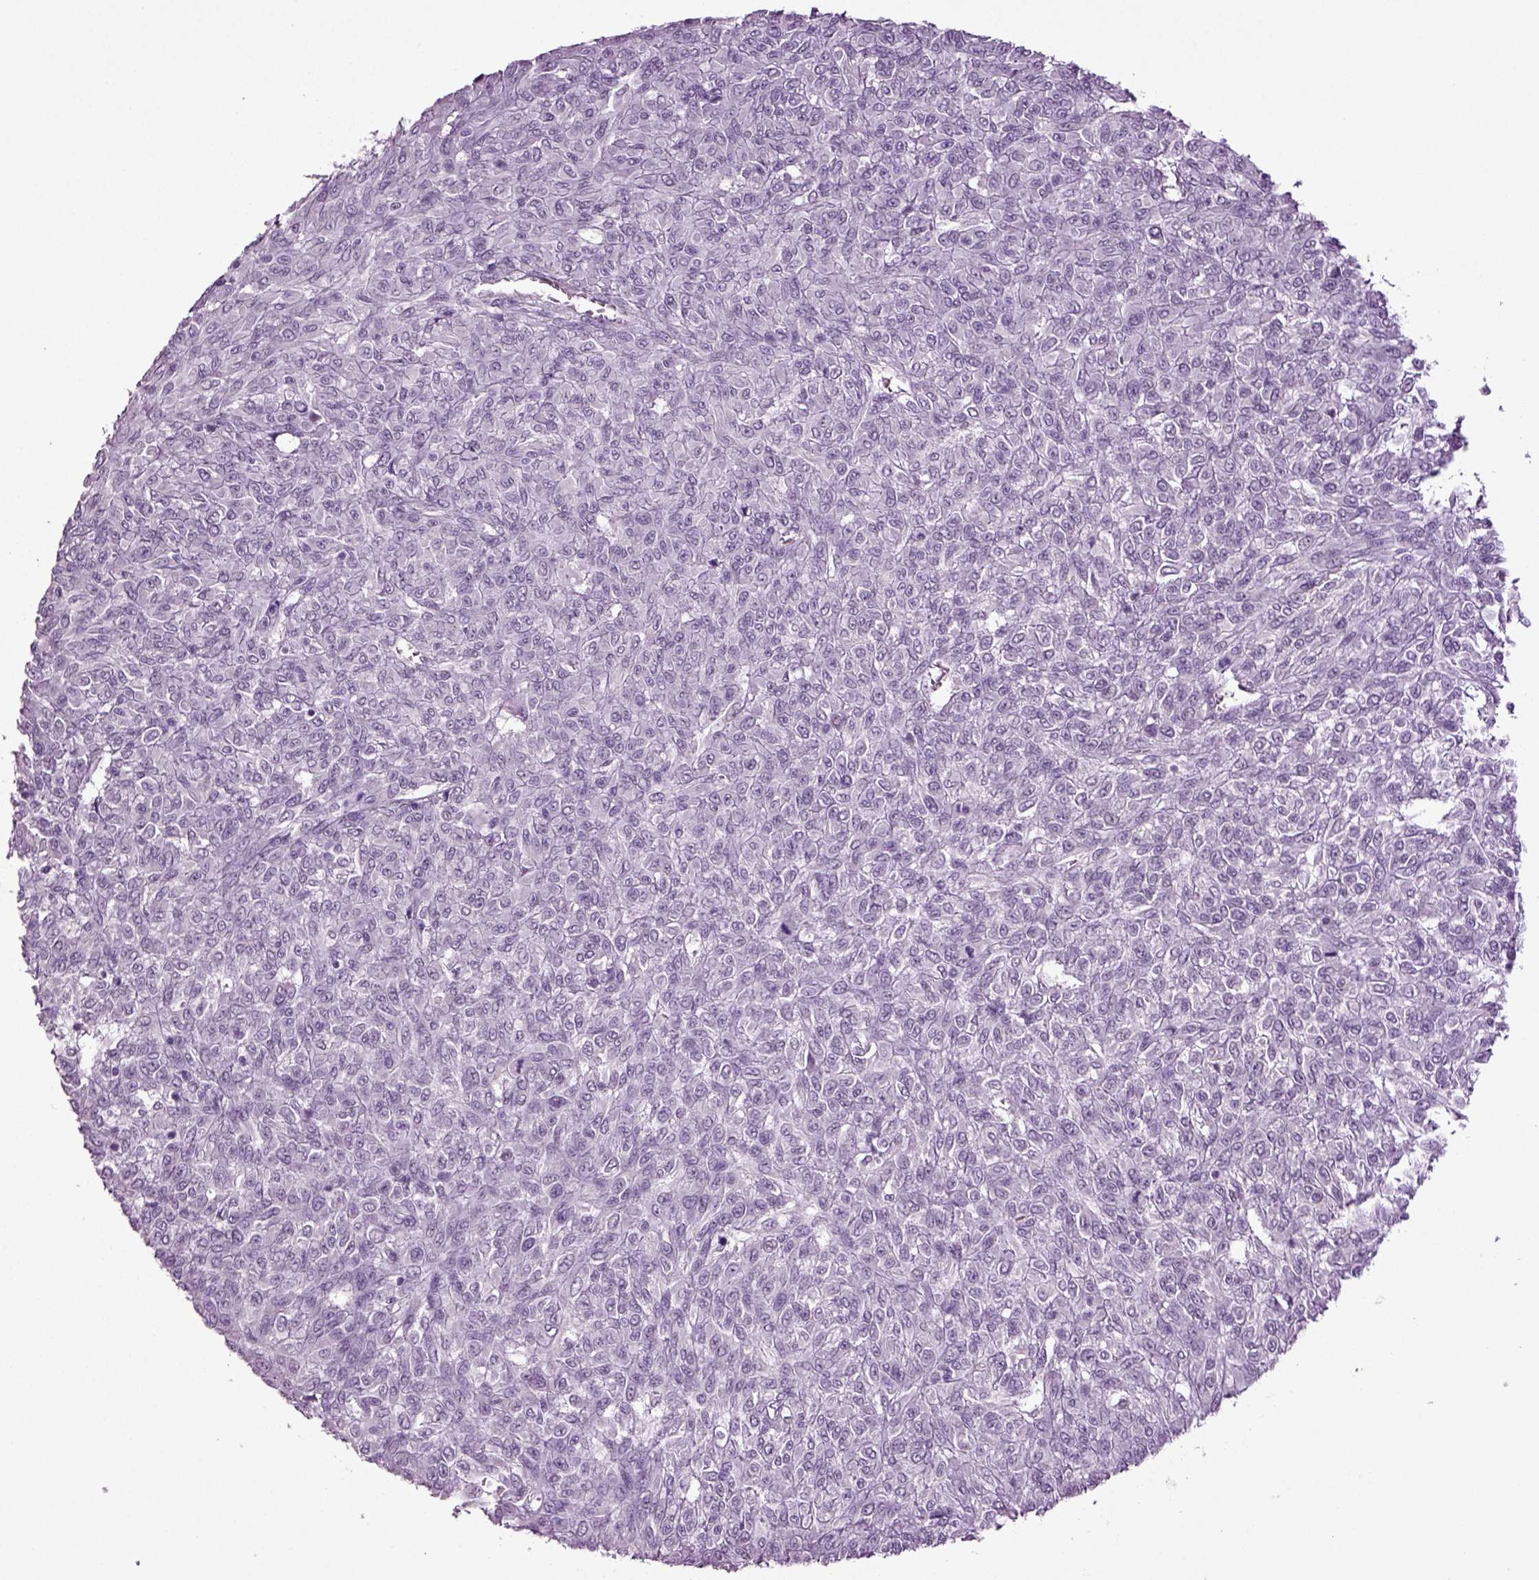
{"staining": {"intensity": "negative", "quantity": "none", "location": "none"}, "tissue": "renal cancer", "cell_type": "Tumor cells", "image_type": "cancer", "snomed": [{"axis": "morphology", "description": "Adenocarcinoma, NOS"}, {"axis": "topography", "description": "Kidney"}], "caption": "Immunohistochemistry (IHC) of human renal cancer demonstrates no positivity in tumor cells.", "gene": "SLC17A6", "patient": {"sex": "male", "age": 58}}